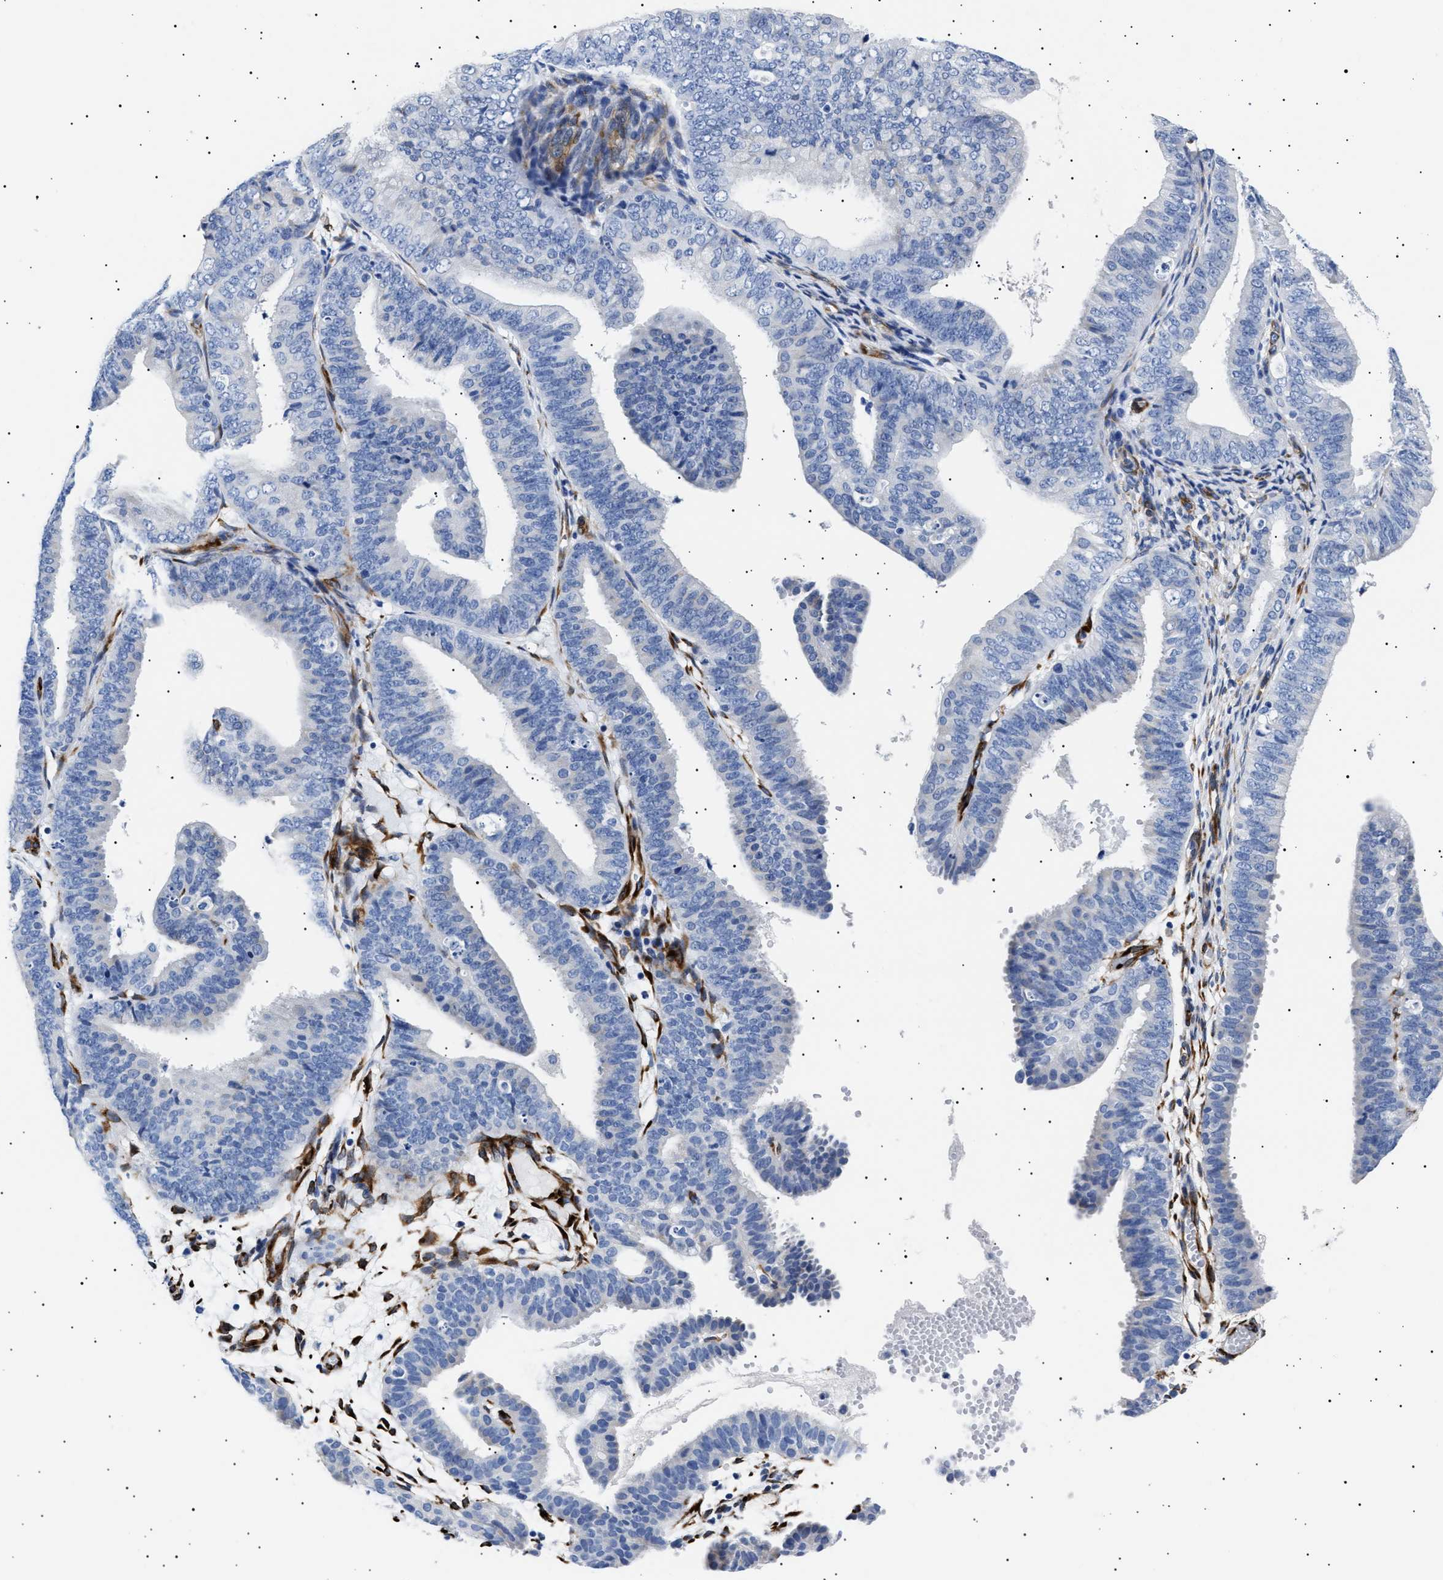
{"staining": {"intensity": "negative", "quantity": "none", "location": "none"}, "tissue": "endometrial cancer", "cell_type": "Tumor cells", "image_type": "cancer", "snomed": [{"axis": "morphology", "description": "Adenocarcinoma, NOS"}, {"axis": "topography", "description": "Endometrium"}], "caption": "Immunohistochemistry (IHC) image of human endometrial adenocarcinoma stained for a protein (brown), which displays no expression in tumor cells.", "gene": "HEMGN", "patient": {"sex": "female", "age": 63}}